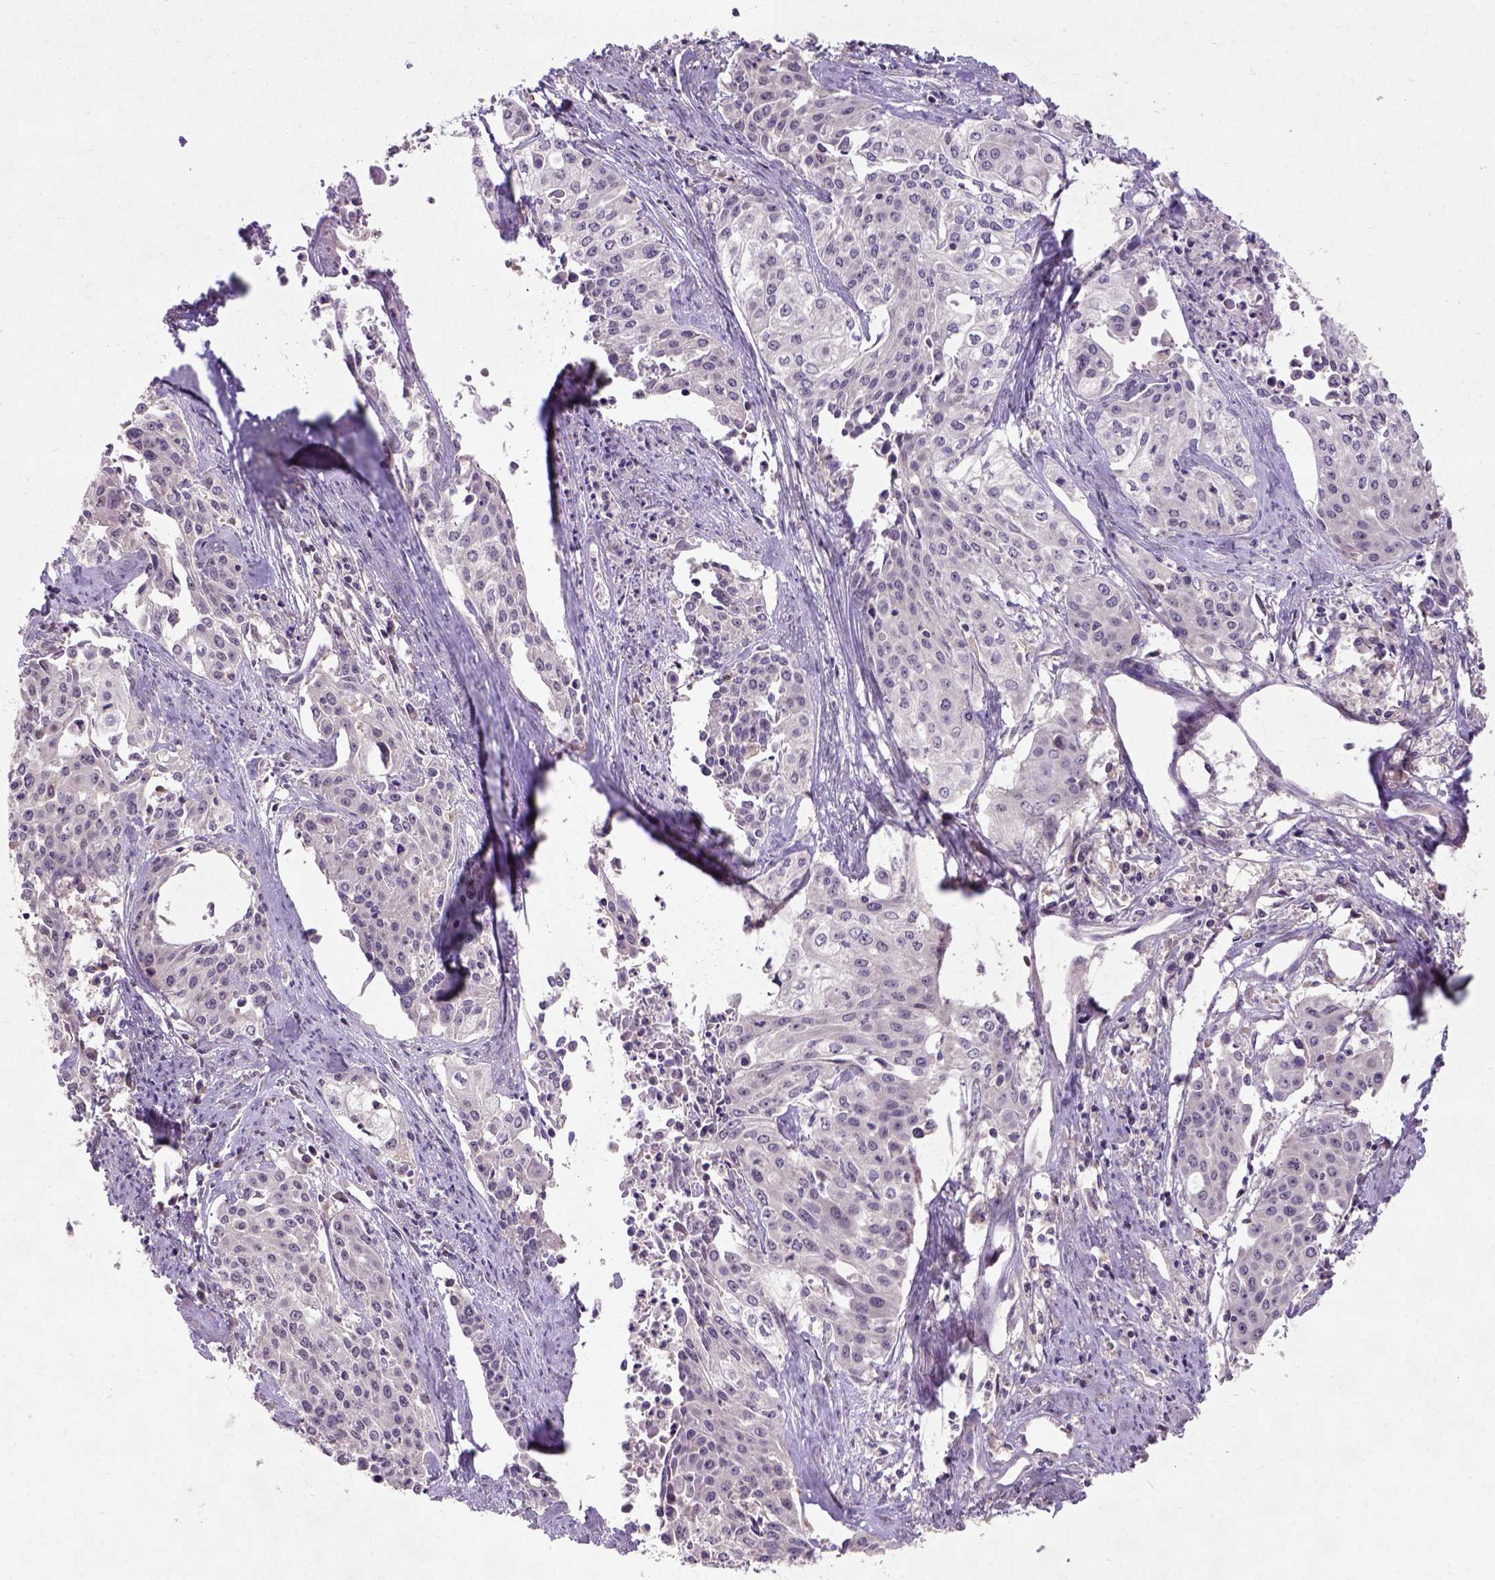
{"staining": {"intensity": "negative", "quantity": "none", "location": "none"}, "tissue": "cervical cancer", "cell_type": "Tumor cells", "image_type": "cancer", "snomed": [{"axis": "morphology", "description": "Squamous cell carcinoma, NOS"}, {"axis": "topography", "description": "Cervix"}], "caption": "This histopathology image is of cervical cancer (squamous cell carcinoma) stained with immunohistochemistry to label a protein in brown with the nuclei are counter-stained blue. There is no positivity in tumor cells.", "gene": "KBTBD8", "patient": {"sex": "female", "age": 39}}